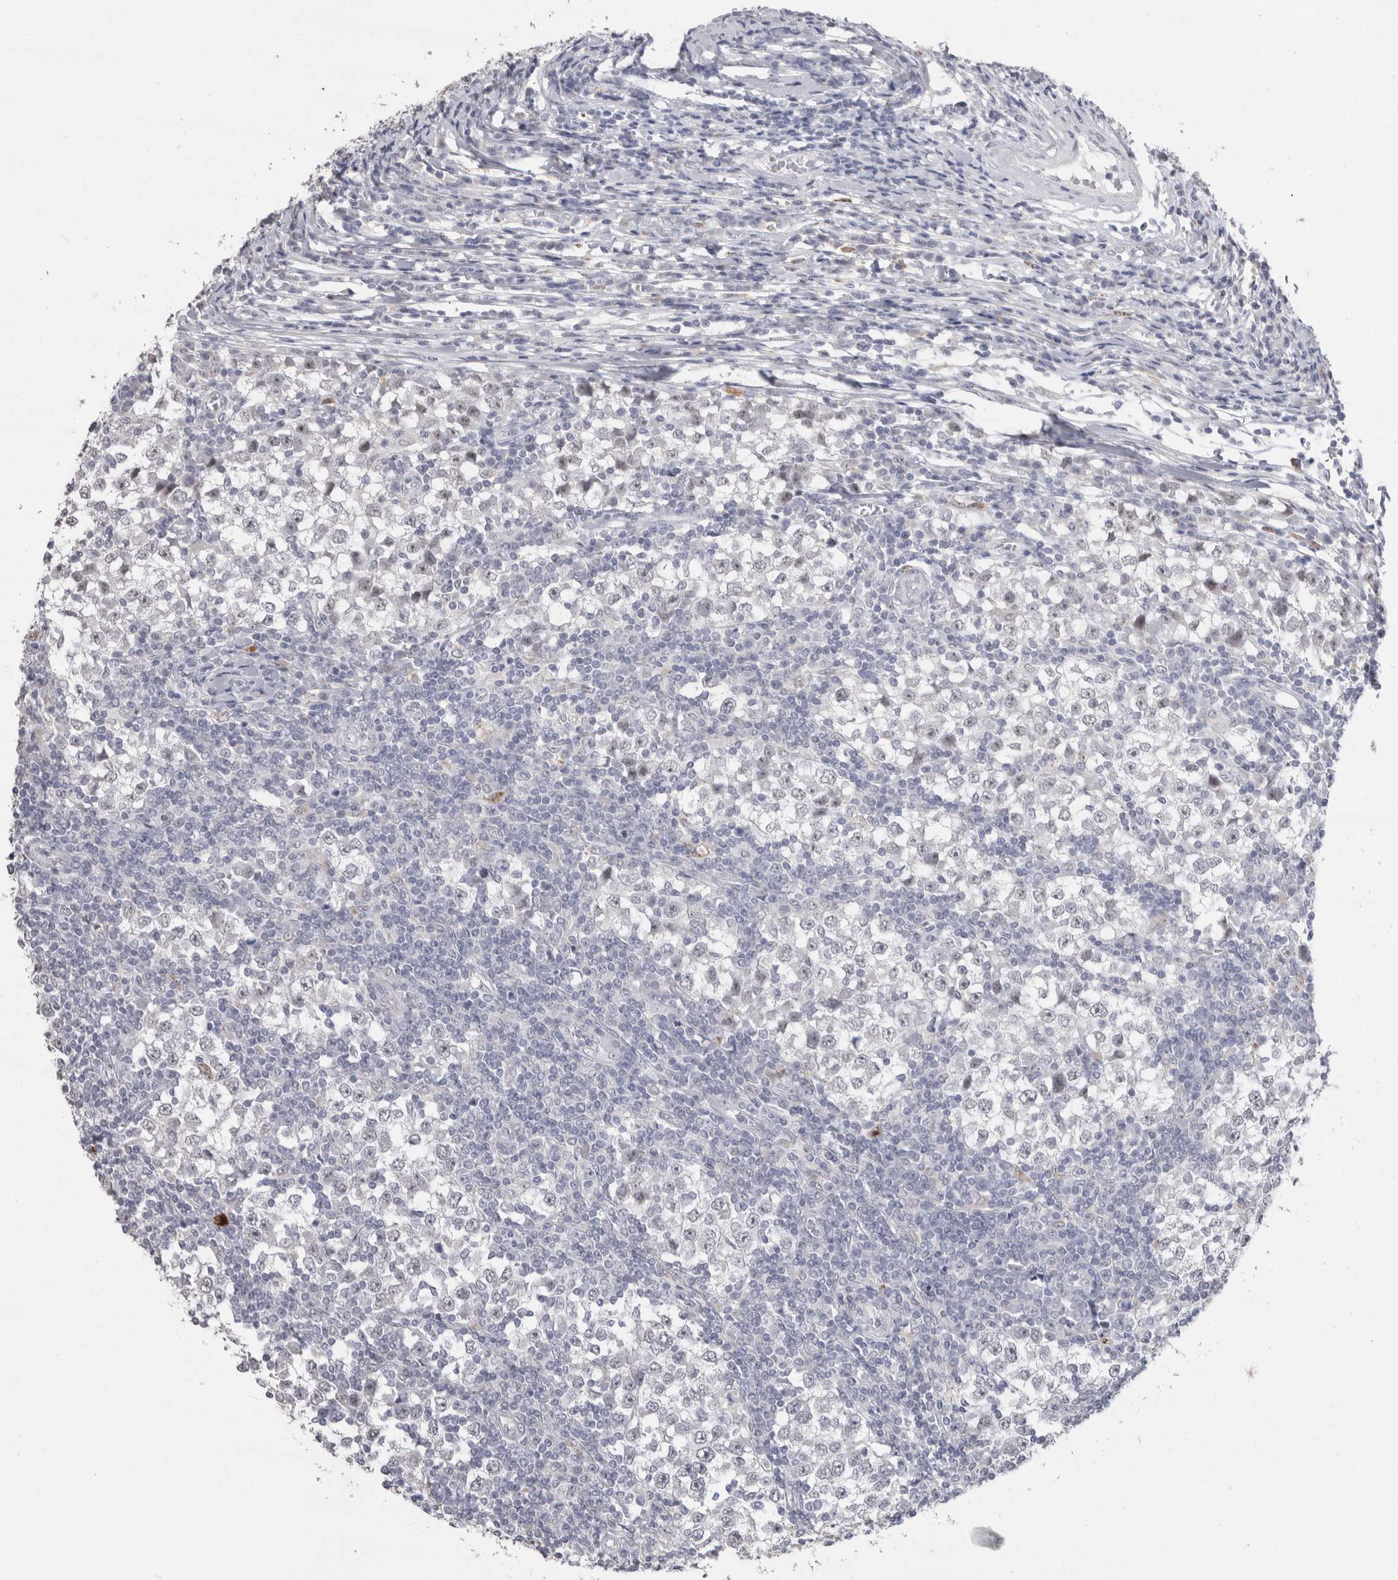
{"staining": {"intensity": "weak", "quantity": "<25%", "location": "nuclear"}, "tissue": "testis cancer", "cell_type": "Tumor cells", "image_type": "cancer", "snomed": [{"axis": "morphology", "description": "Seminoma, NOS"}, {"axis": "topography", "description": "Testis"}], "caption": "Immunohistochemistry (IHC) micrograph of neoplastic tissue: testis cancer stained with DAB exhibits no significant protein positivity in tumor cells. The staining is performed using DAB (3,3'-diaminobenzidine) brown chromogen with nuclei counter-stained in using hematoxylin.", "gene": "CDH17", "patient": {"sex": "male", "age": 65}}